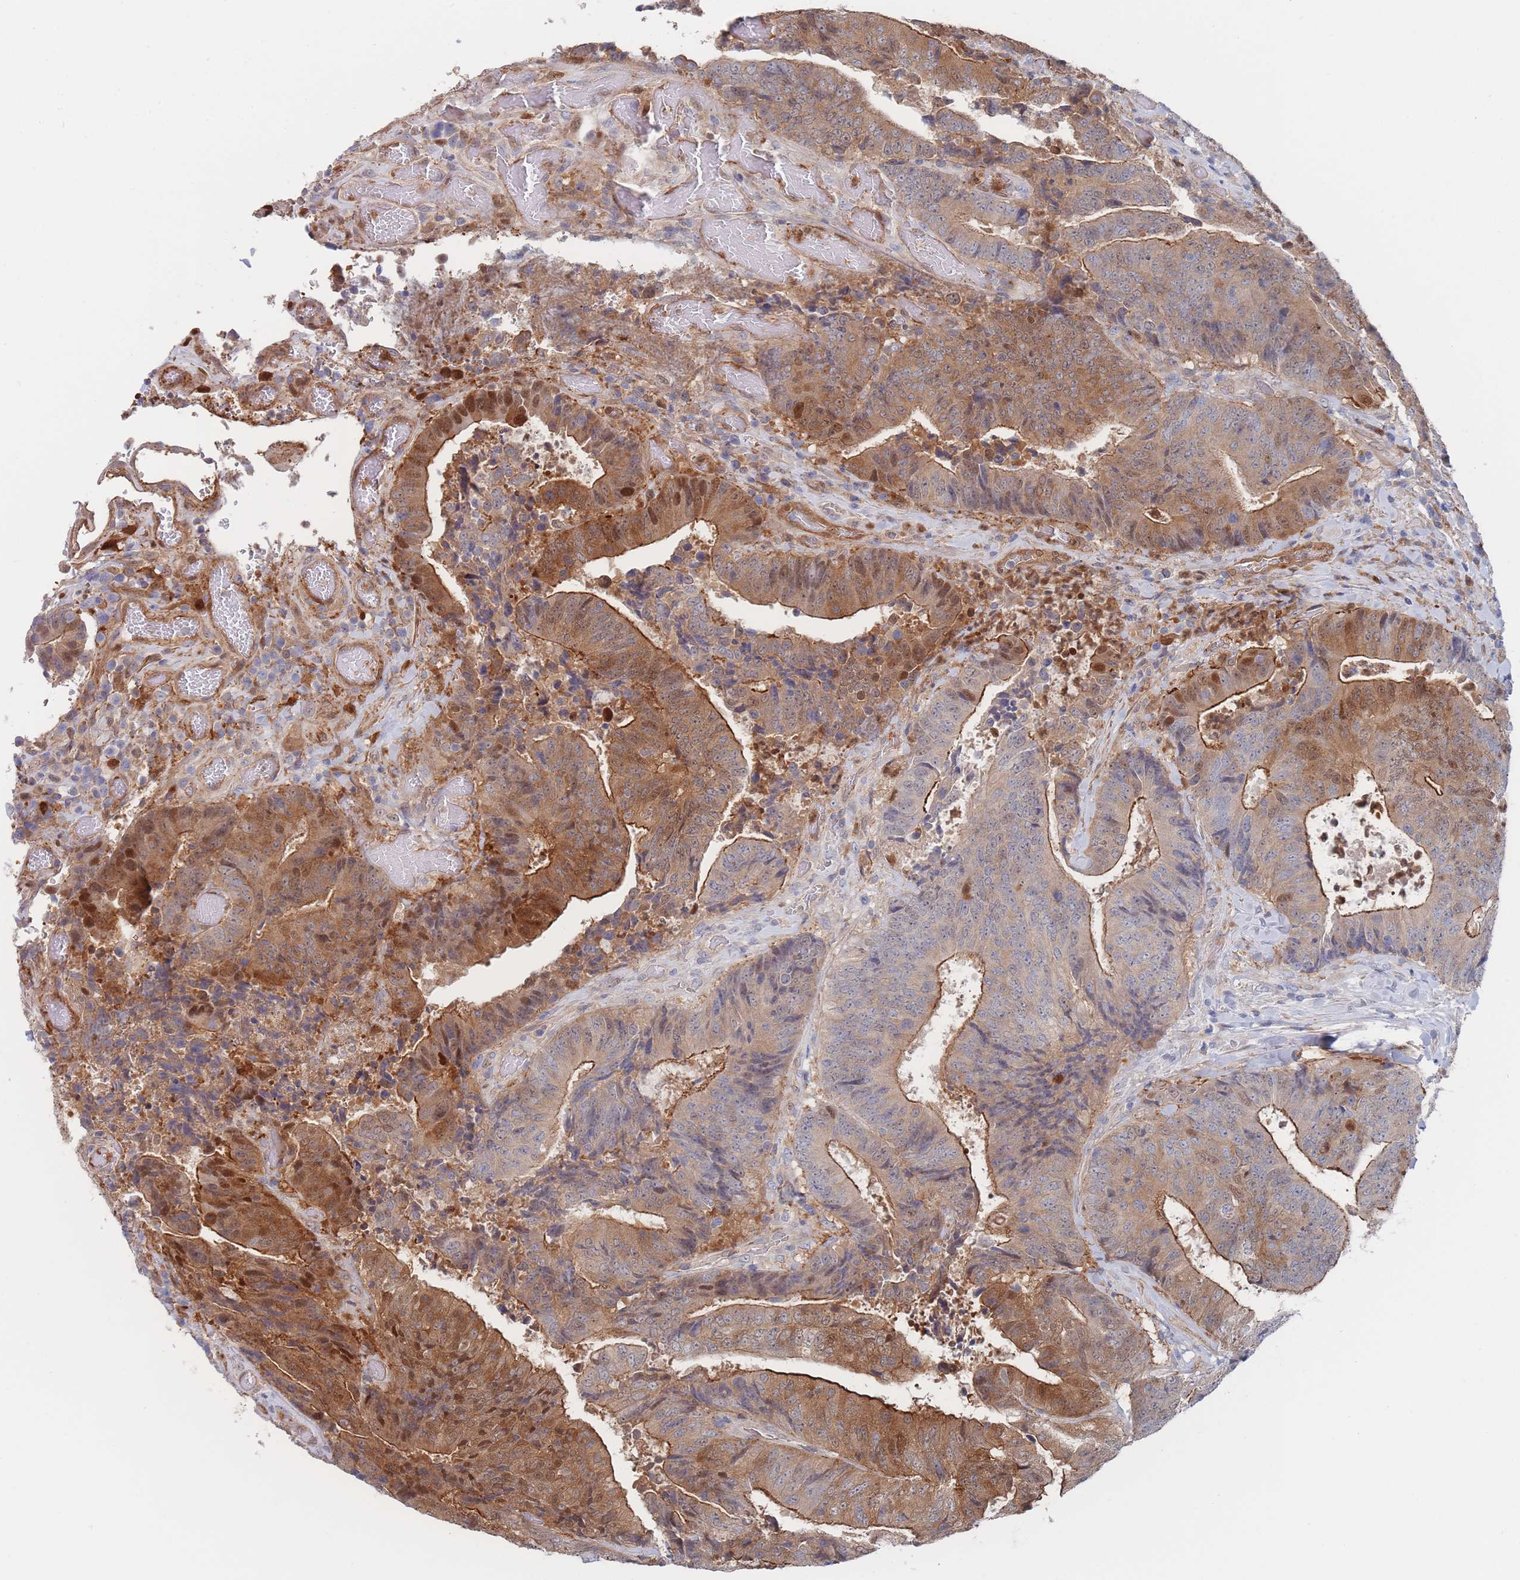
{"staining": {"intensity": "moderate", "quantity": ">75%", "location": "cytoplasmic/membranous,nuclear"}, "tissue": "colorectal cancer", "cell_type": "Tumor cells", "image_type": "cancer", "snomed": [{"axis": "morphology", "description": "Adenocarcinoma, NOS"}, {"axis": "topography", "description": "Rectum"}], "caption": "An image of adenocarcinoma (colorectal) stained for a protein displays moderate cytoplasmic/membranous and nuclear brown staining in tumor cells.", "gene": "G6PC1", "patient": {"sex": "male", "age": 72}}